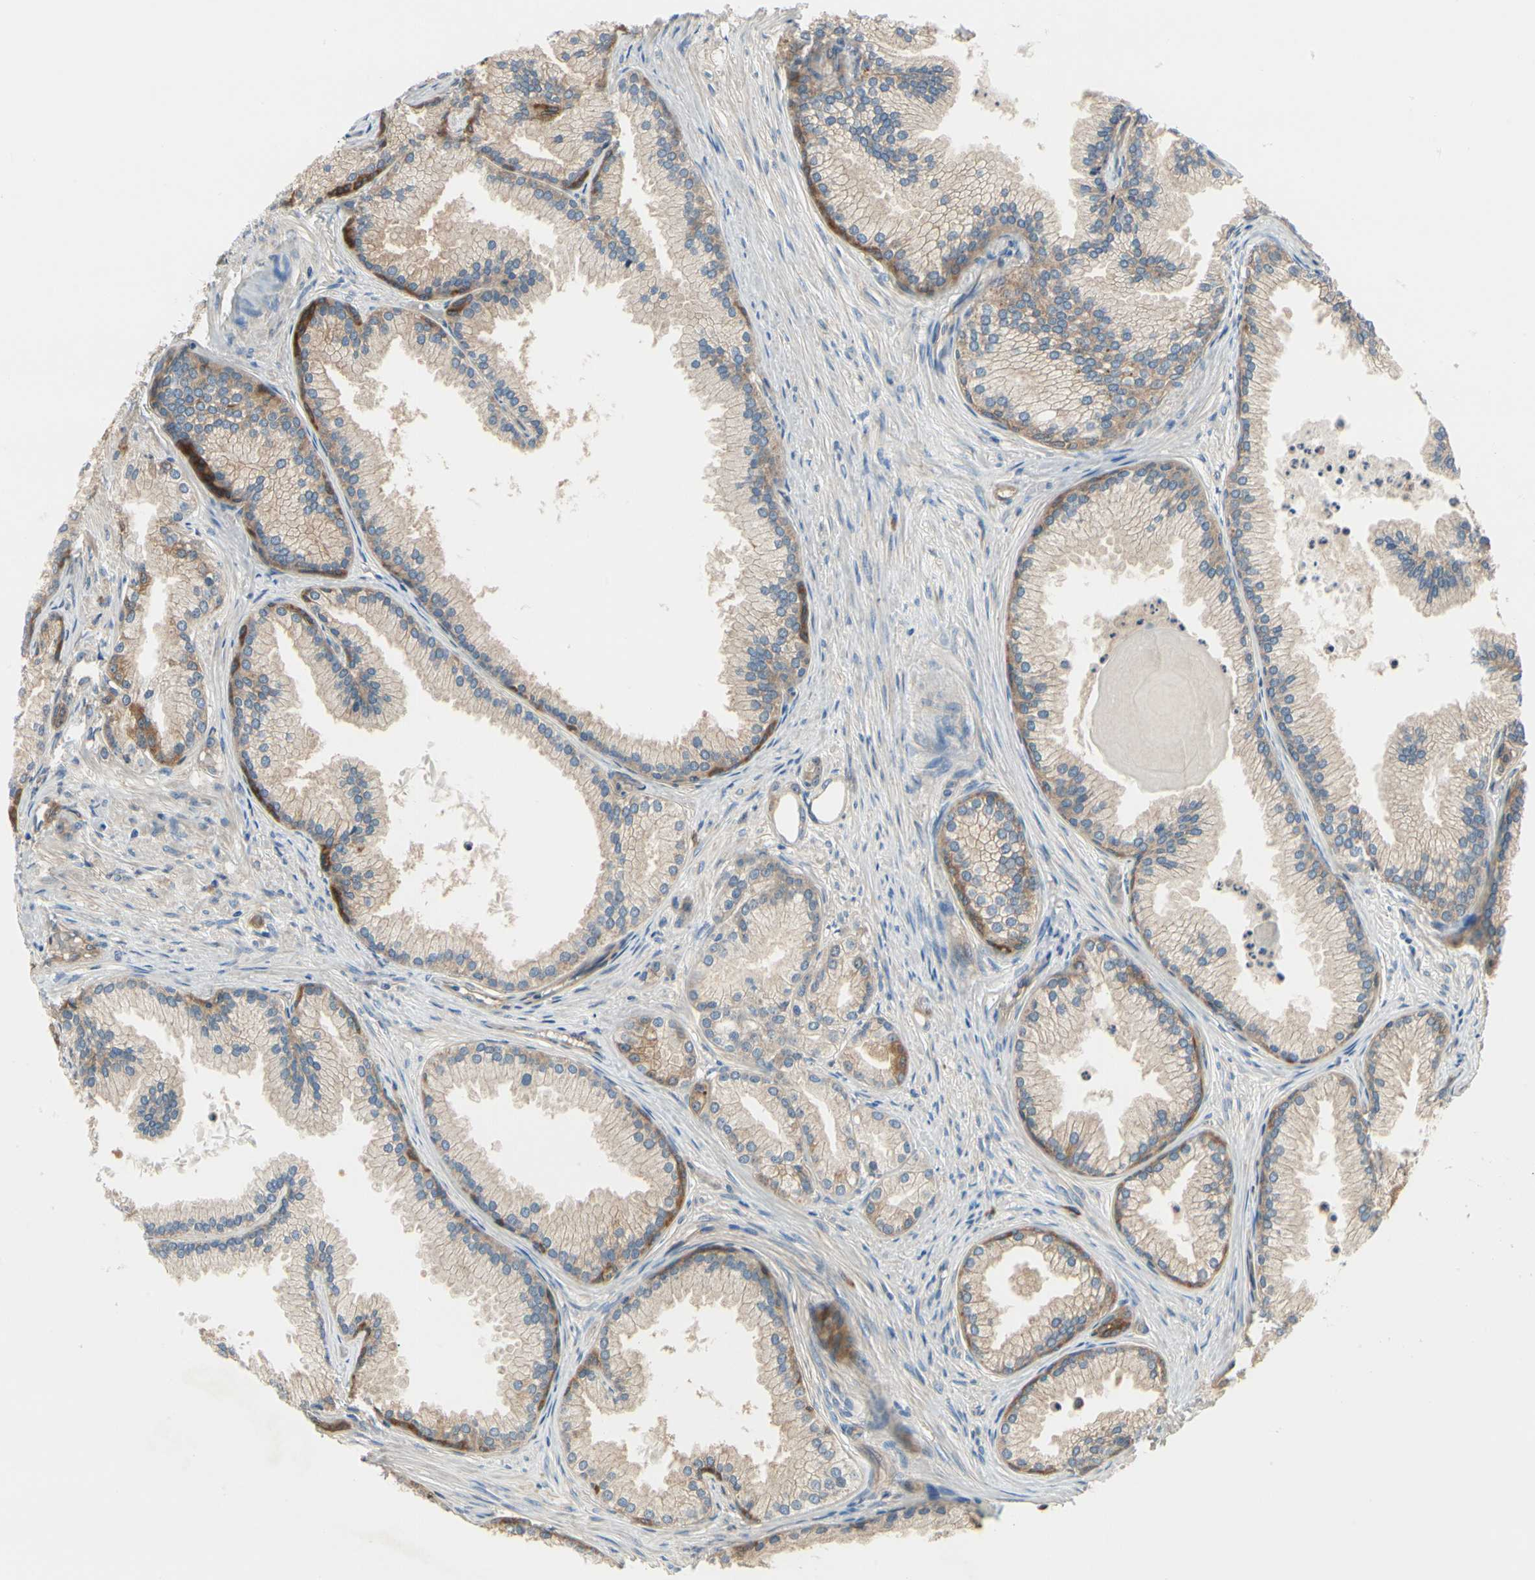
{"staining": {"intensity": "moderate", "quantity": ">75%", "location": "cytoplasmic/membranous,nuclear"}, "tissue": "prostate cancer", "cell_type": "Tumor cells", "image_type": "cancer", "snomed": [{"axis": "morphology", "description": "Adenocarcinoma, Low grade"}, {"axis": "topography", "description": "Prostate"}], "caption": "Prostate adenocarcinoma (low-grade) stained for a protein (brown) reveals moderate cytoplasmic/membranous and nuclear positive expression in approximately >75% of tumor cells.", "gene": "NME1-NME2", "patient": {"sex": "male", "age": 72}}